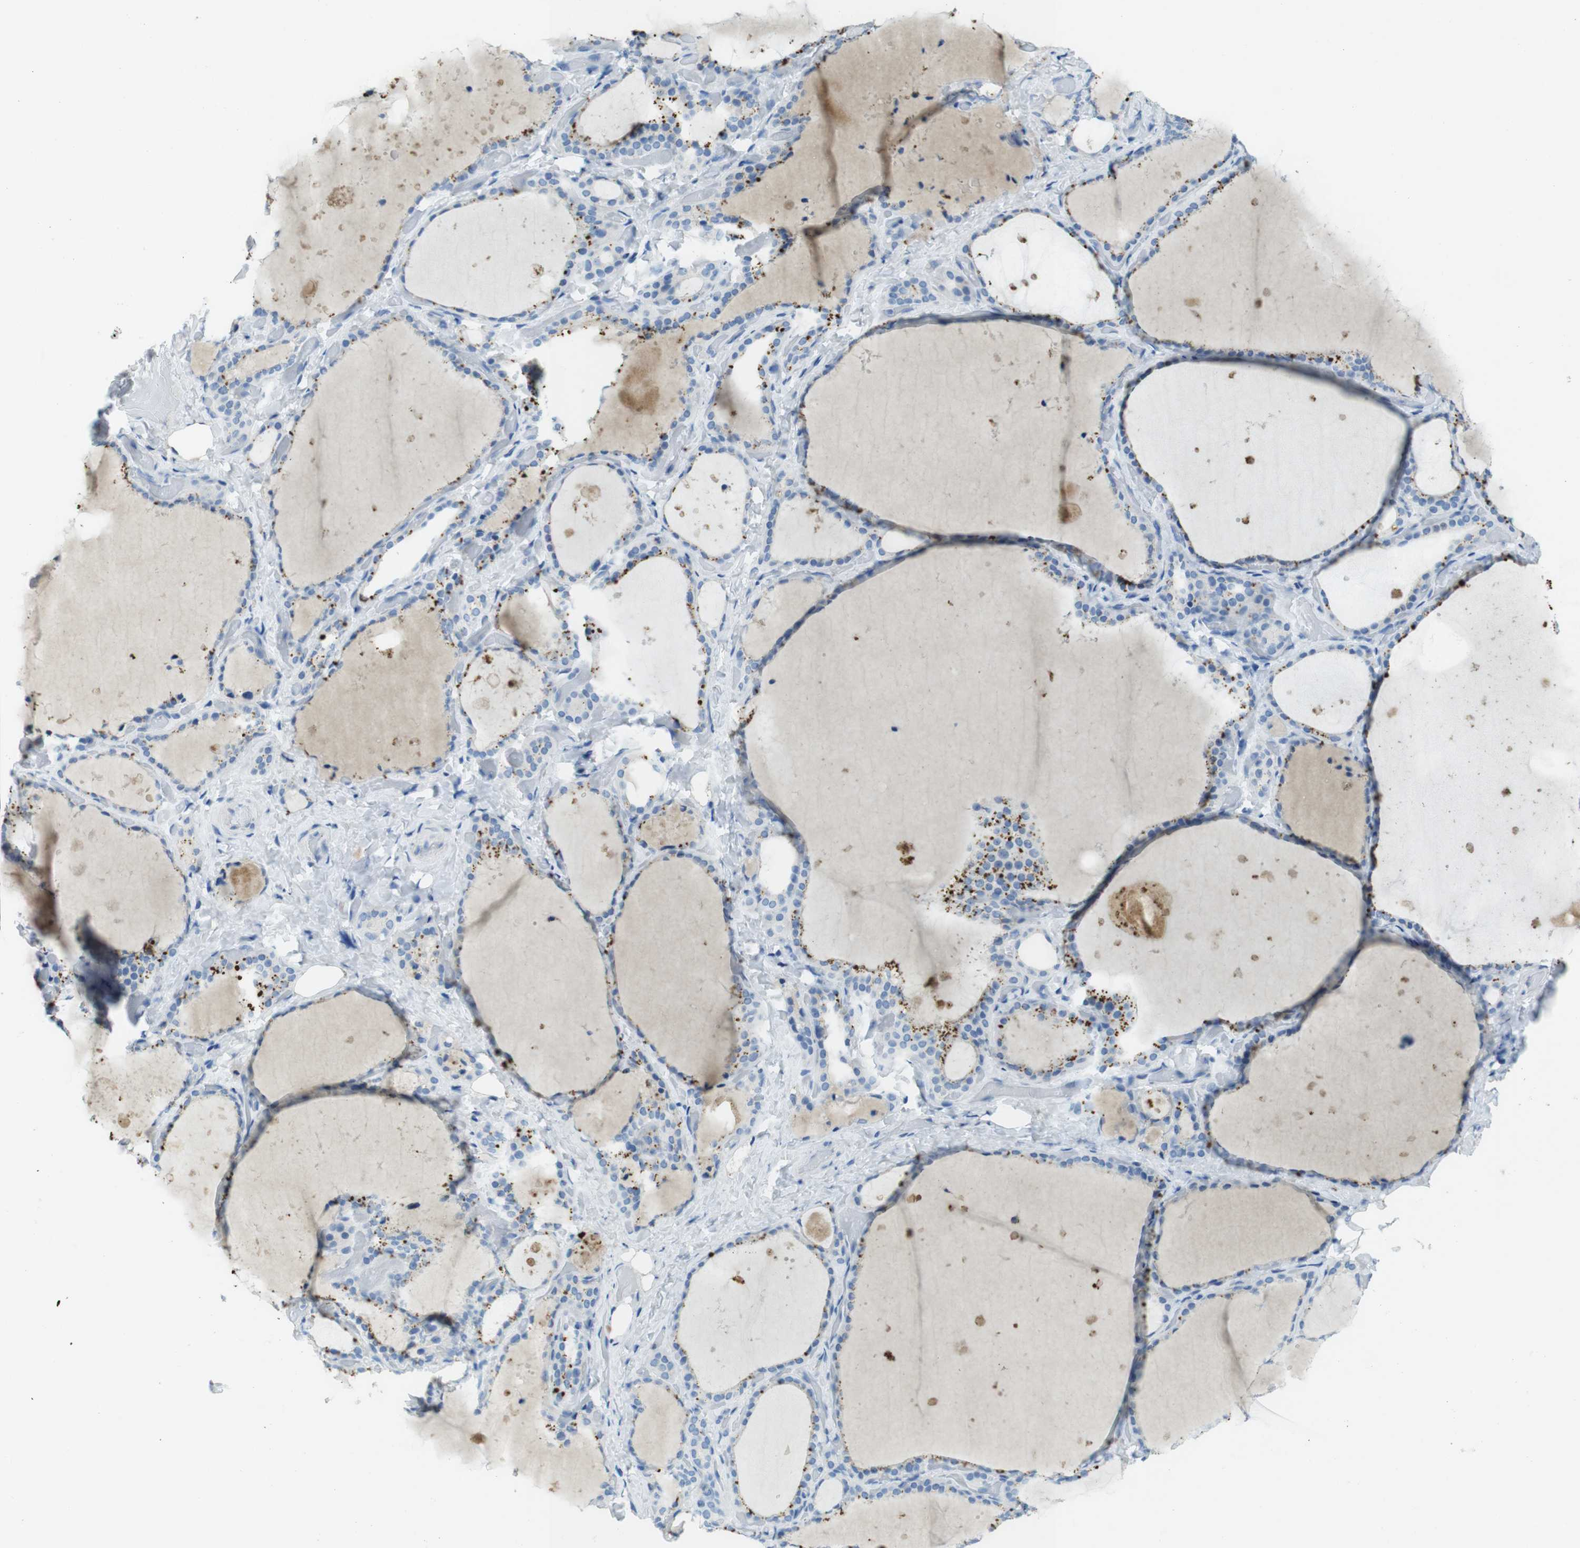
{"staining": {"intensity": "moderate", "quantity": "<25%", "location": "cytoplasmic/membranous"}, "tissue": "thyroid gland", "cell_type": "Glandular cells", "image_type": "normal", "snomed": [{"axis": "morphology", "description": "Normal tissue, NOS"}, {"axis": "topography", "description": "Thyroid gland"}], "caption": "Protein expression analysis of benign human thyroid gland reveals moderate cytoplasmic/membranous positivity in about <25% of glandular cells. Using DAB (brown) and hematoxylin (blue) stains, captured at high magnification using brightfield microscopy.", "gene": "CD320", "patient": {"sex": "female", "age": 44}}